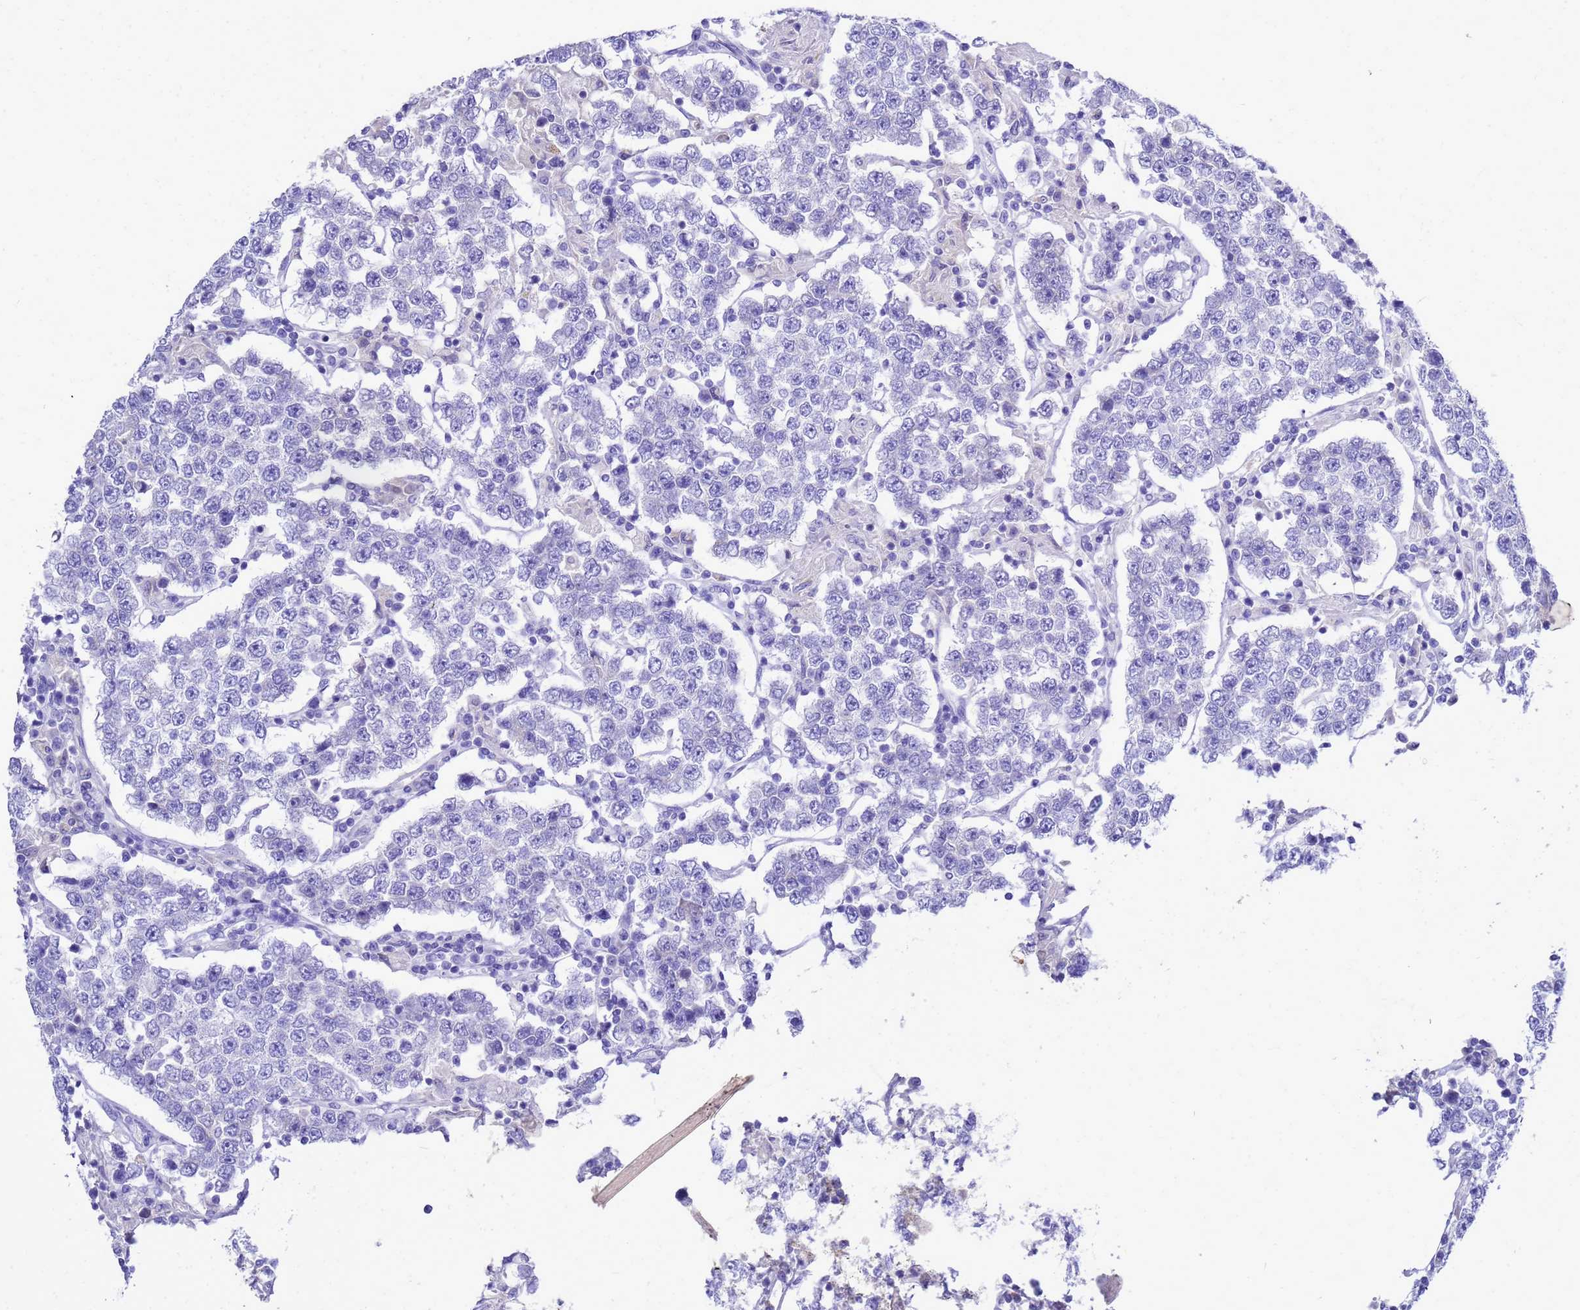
{"staining": {"intensity": "negative", "quantity": "none", "location": "none"}, "tissue": "testis cancer", "cell_type": "Tumor cells", "image_type": "cancer", "snomed": [{"axis": "morphology", "description": "Normal tissue, NOS"}, {"axis": "morphology", "description": "Urothelial carcinoma, High grade"}, {"axis": "morphology", "description": "Seminoma, NOS"}, {"axis": "morphology", "description": "Carcinoma, Embryonal, NOS"}, {"axis": "topography", "description": "Urinary bladder"}, {"axis": "topography", "description": "Testis"}], "caption": "Immunohistochemistry photomicrograph of neoplastic tissue: testis cancer stained with DAB exhibits no significant protein expression in tumor cells.", "gene": "OR52E2", "patient": {"sex": "male", "age": 41}}